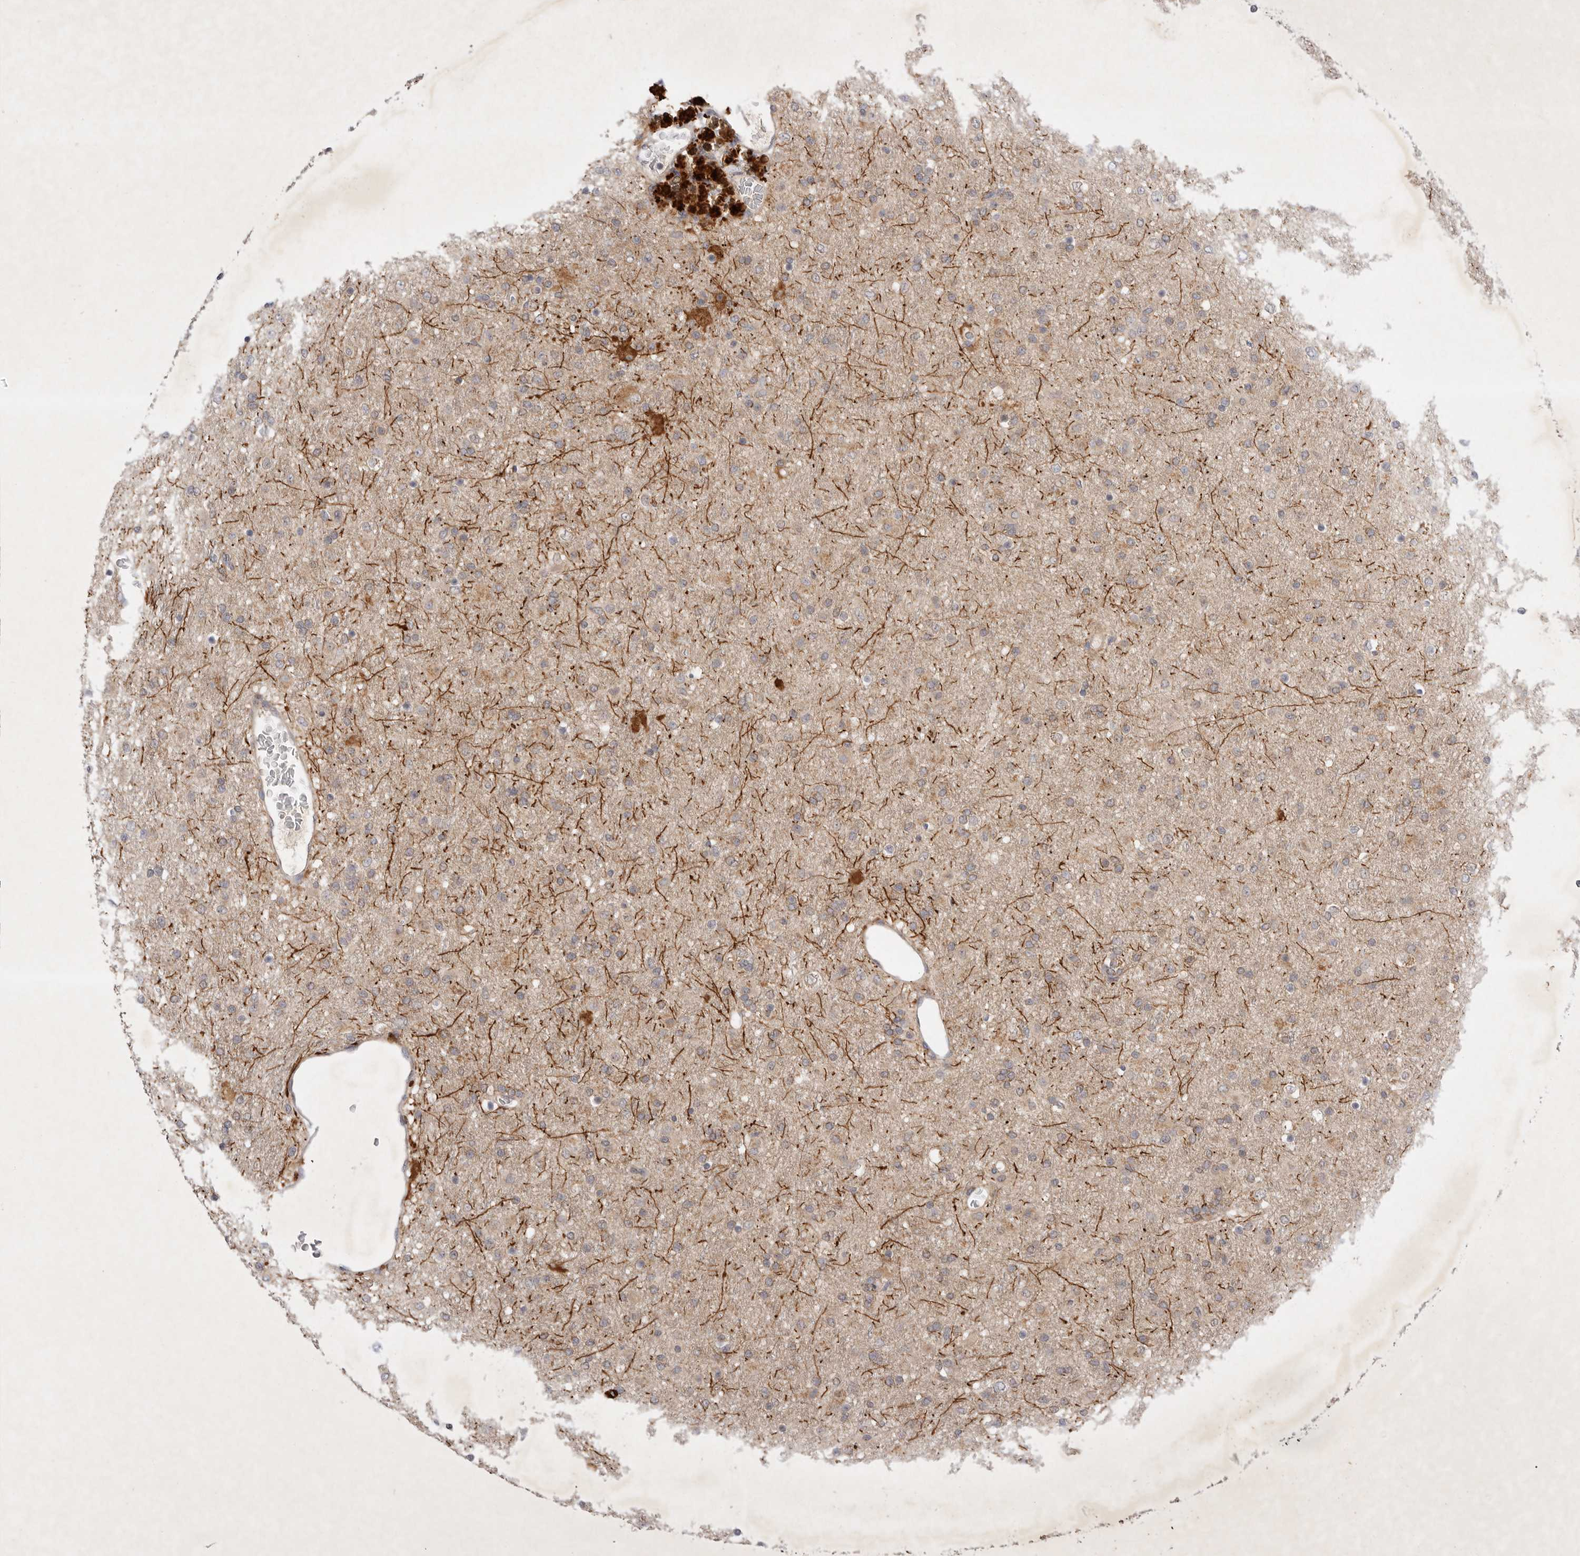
{"staining": {"intensity": "weak", "quantity": "<25%", "location": "cytoplasmic/membranous"}, "tissue": "glioma", "cell_type": "Tumor cells", "image_type": "cancer", "snomed": [{"axis": "morphology", "description": "Glioma, malignant, Low grade"}, {"axis": "topography", "description": "Brain"}], "caption": "The immunohistochemistry (IHC) histopathology image has no significant staining in tumor cells of malignant glioma (low-grade) tissue. (Immunohistochemistry (ihc), brightfield microscopy, high magnification).", "gene": "PTPDC1", "patient": {"sex": "male", "age": 65}}